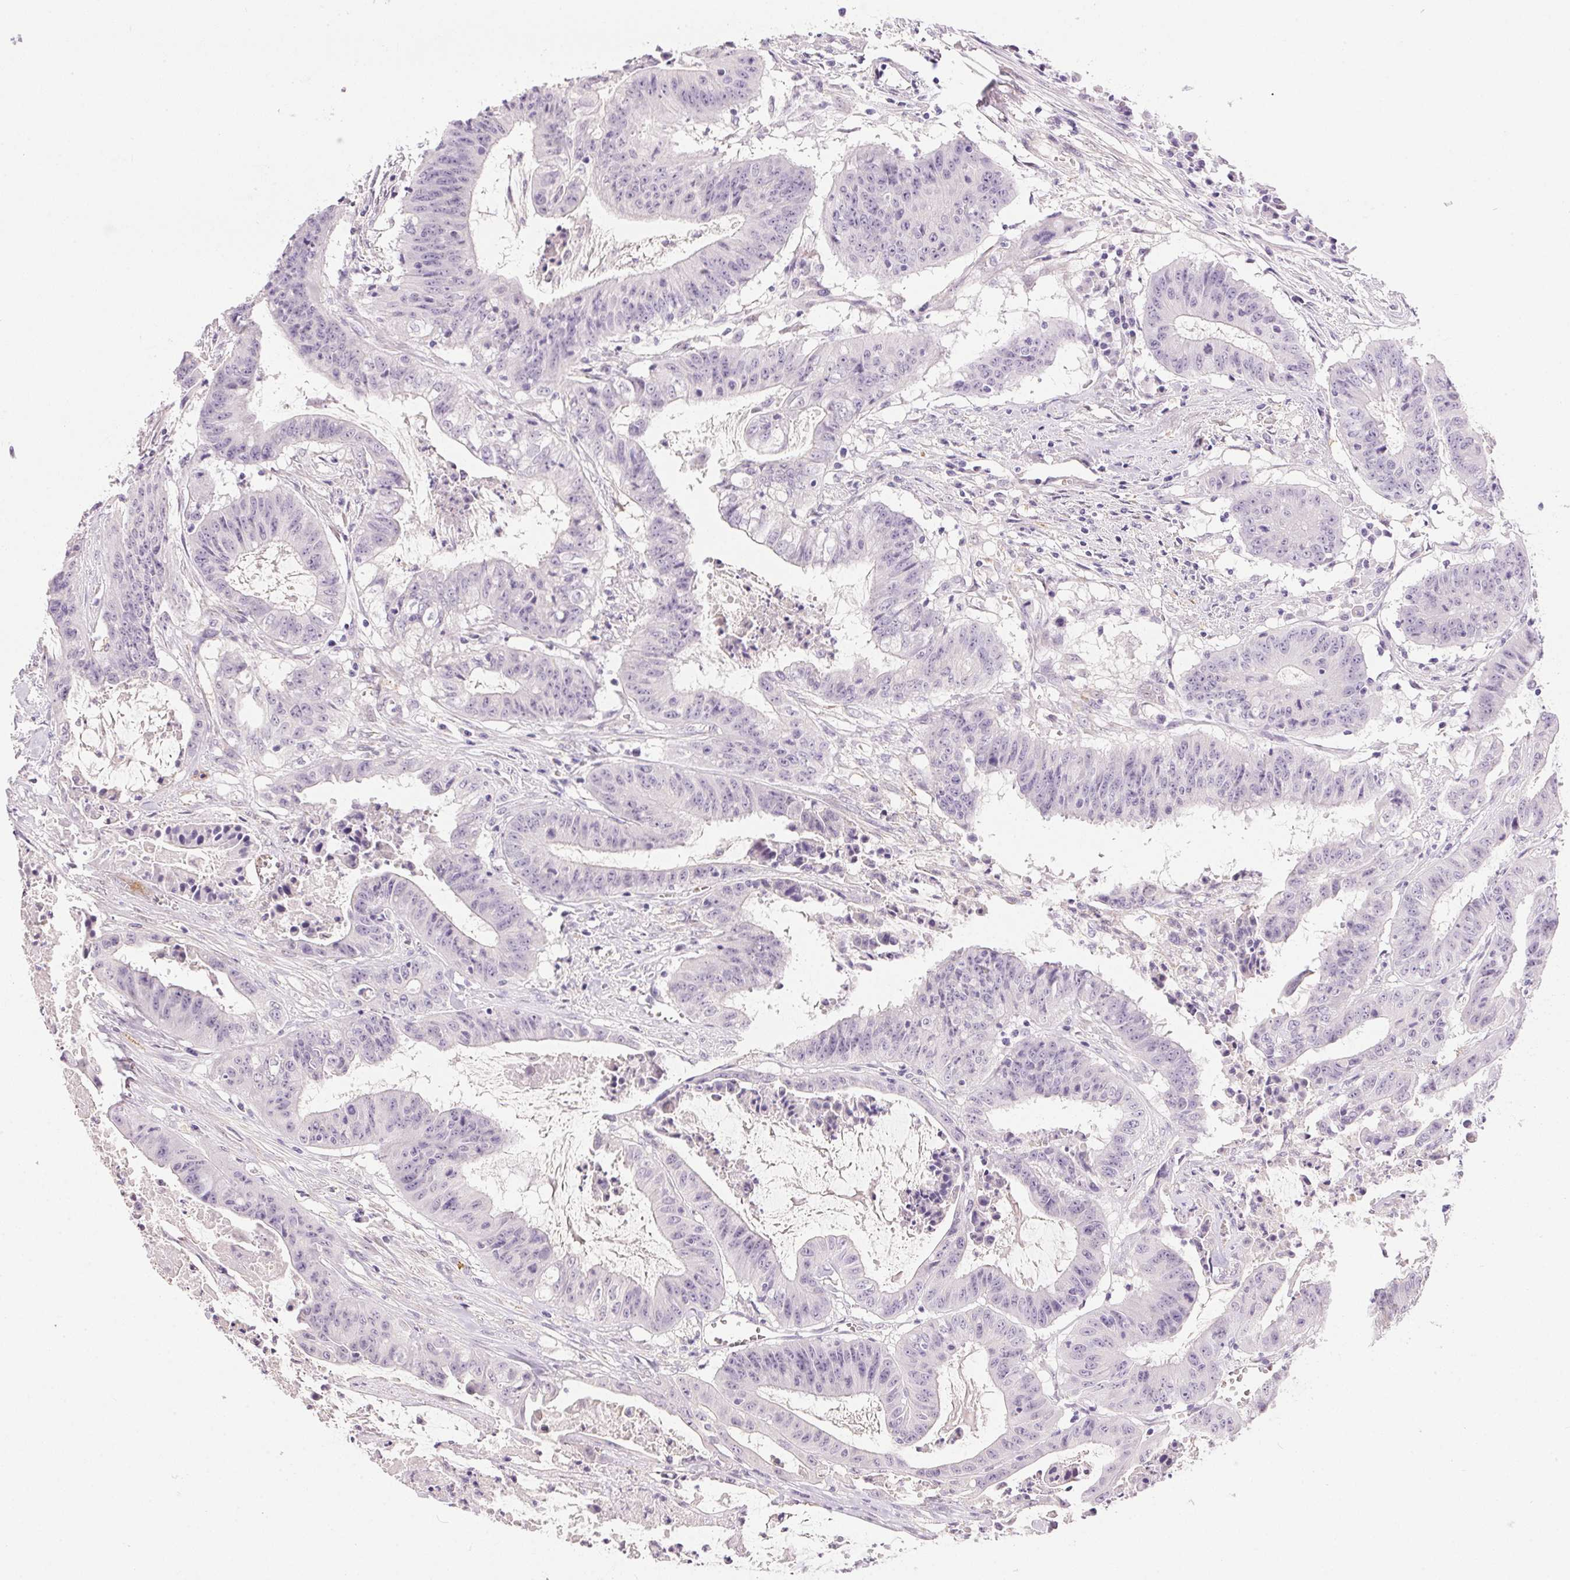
{"staining": {"intensity": "negative", "quantity": "none", "location": "none"}, "tissue": "colorectal cancer", "cell_type": "Tumor cells", "image_type": "cancer", "snomed": [{"axis": "morphology", "description": "Adenocarcinoma, NOS"}, {"axis": "topography", "description": "Colon"}], "caption": "DAB (3,3'-diaminobenzidine) immunohistochemical staining of human colorectal cancer (adenocarcinoma) shows no significant positivity in tumor cells.", "gene": "PRL", "patient": {"sex": "male", "age": 33}}